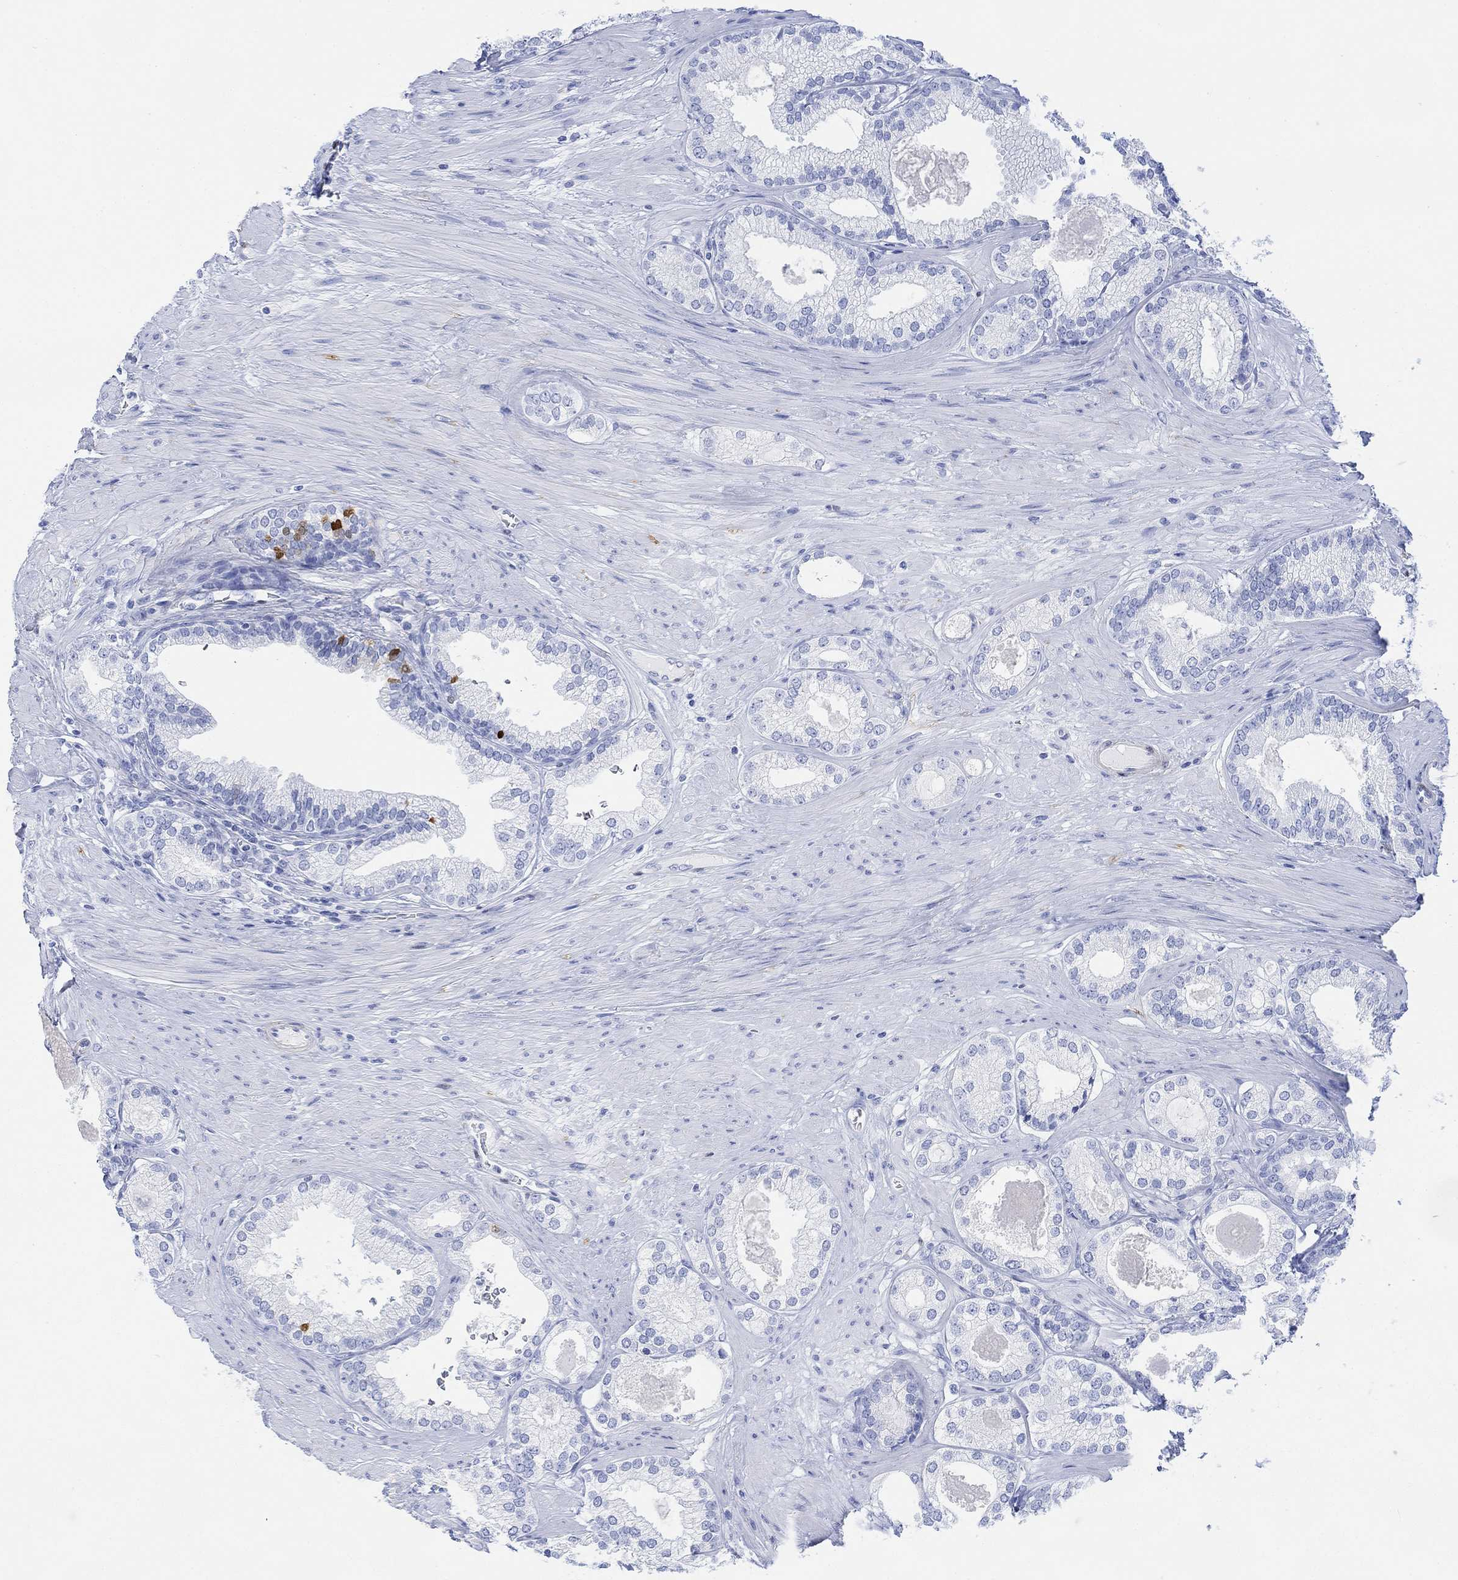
{"staining": {"intensity": "strong", "quantity": "<25%", "location": "nuclear"}, "tissue": "prostate cancer", "cell_type": "Tumor cells", "image_type": "cancer", "snomed": [{"axis": "morphology", "description": "Adenocarcinoma, High grade"}, {"axis": "topography", "description": "Prostate and seminal vesicle, NOS"}], "caption": "Strong nuclear expression is seen in approximately <25% of tumor cells in prostate adenocarcinoma (high-grade). The staining is performed using DAB brown chromogen to label protein expression. The nuclei are counter-stained blue using hematoxylin.", "gene": "TPPP3", "patient": {"sex": "male", "age": 62}}